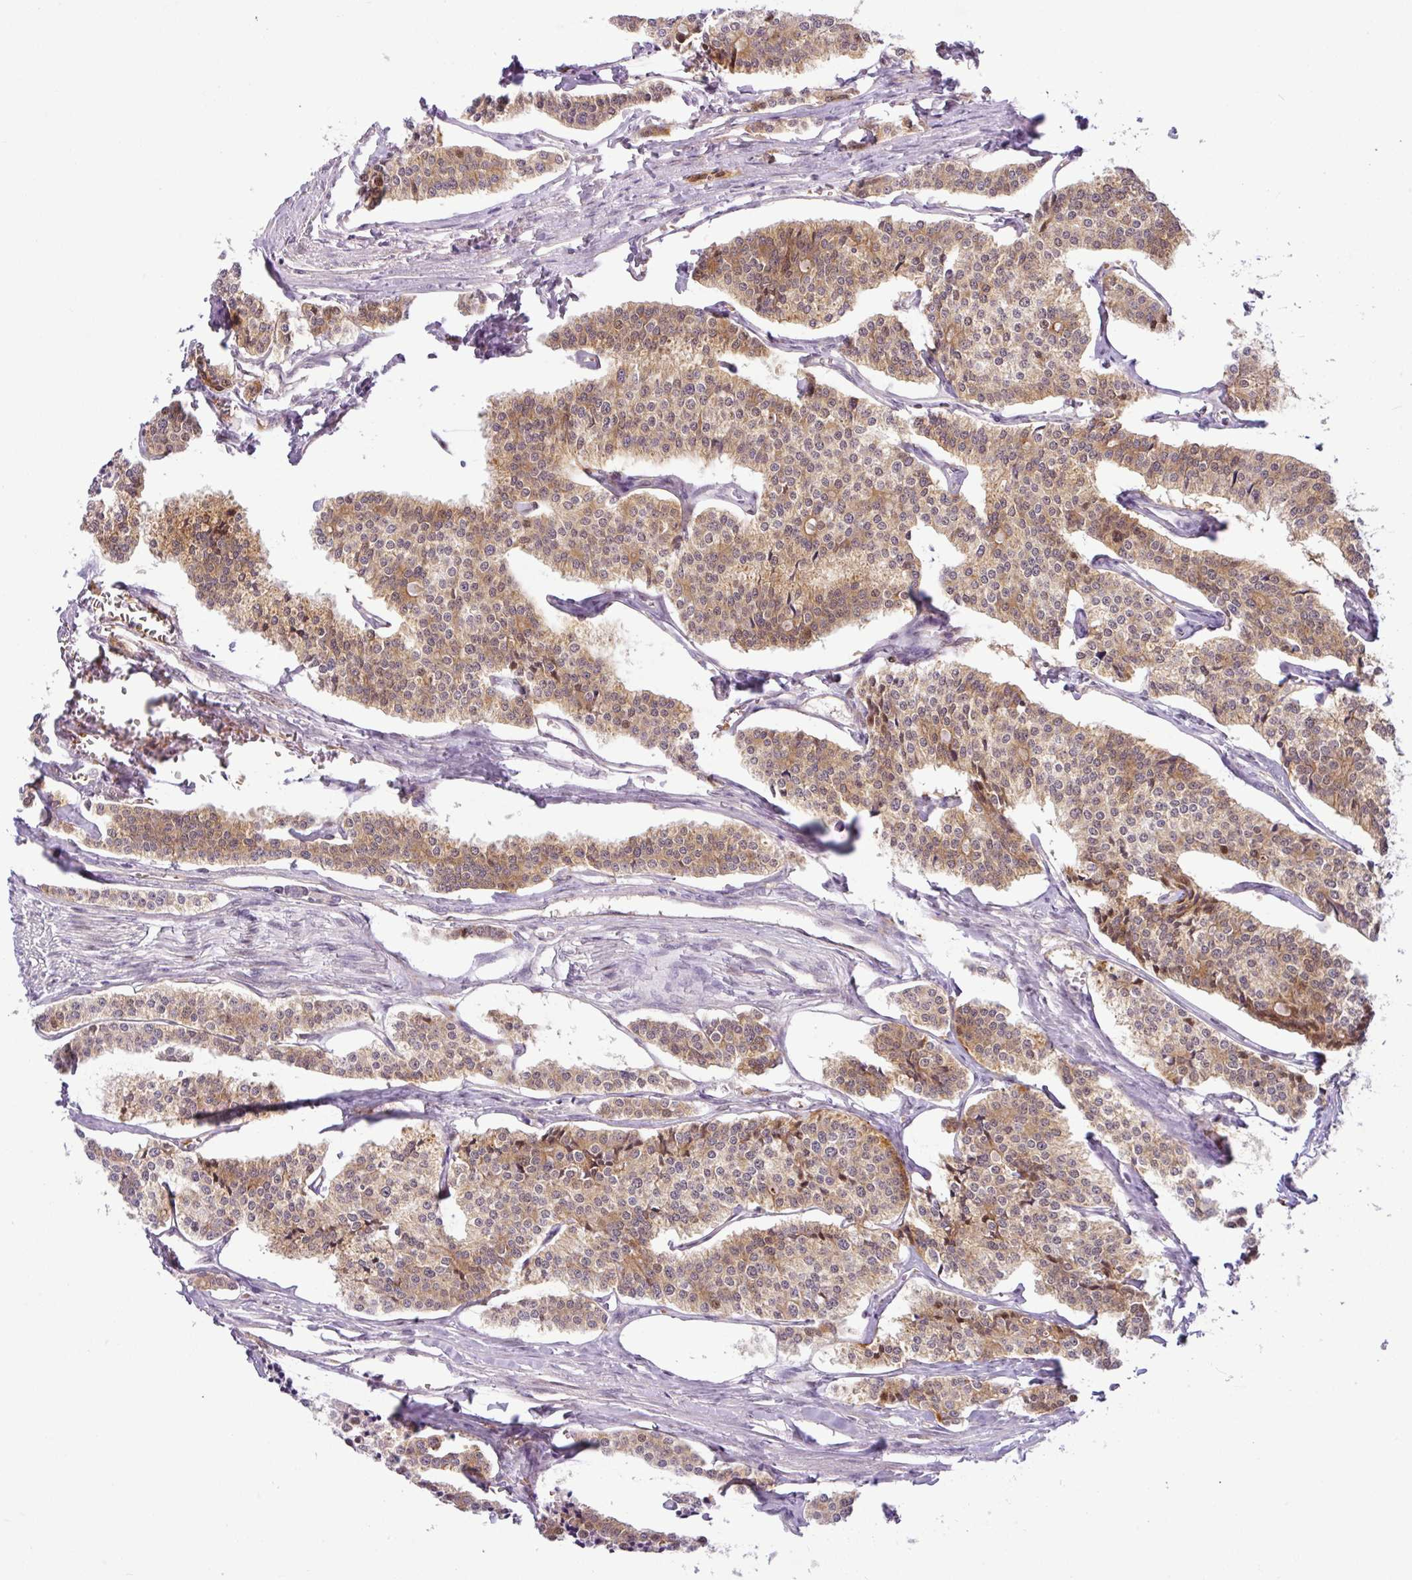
{"staining": {"intensity": "moderate", "quantity": ">75%", "location": "cytoplasmic/membranous"}, "tissue": "carcinoid", "cell_type": "Tumor cells", "image_type": "cancer", "snomed": [{"axis": "morphology", "description": "Carcinoid, malignant, NOS"}, {"axis": "topography", "description": "Small intestine"}], "caption": "Immunohistochemistry (IHC) histopathology image of neoplastic tissue: human carcinoid (malignant) stained using IHC exhibits medium levels of moderate protein expression localized specifically in the cytoplasmic/membranous of tumor cells, appearing as a cytoplasmic/membranous brown color.", "gene": "NDUFB2", "patient": {"sex": "male", "age": 63}}